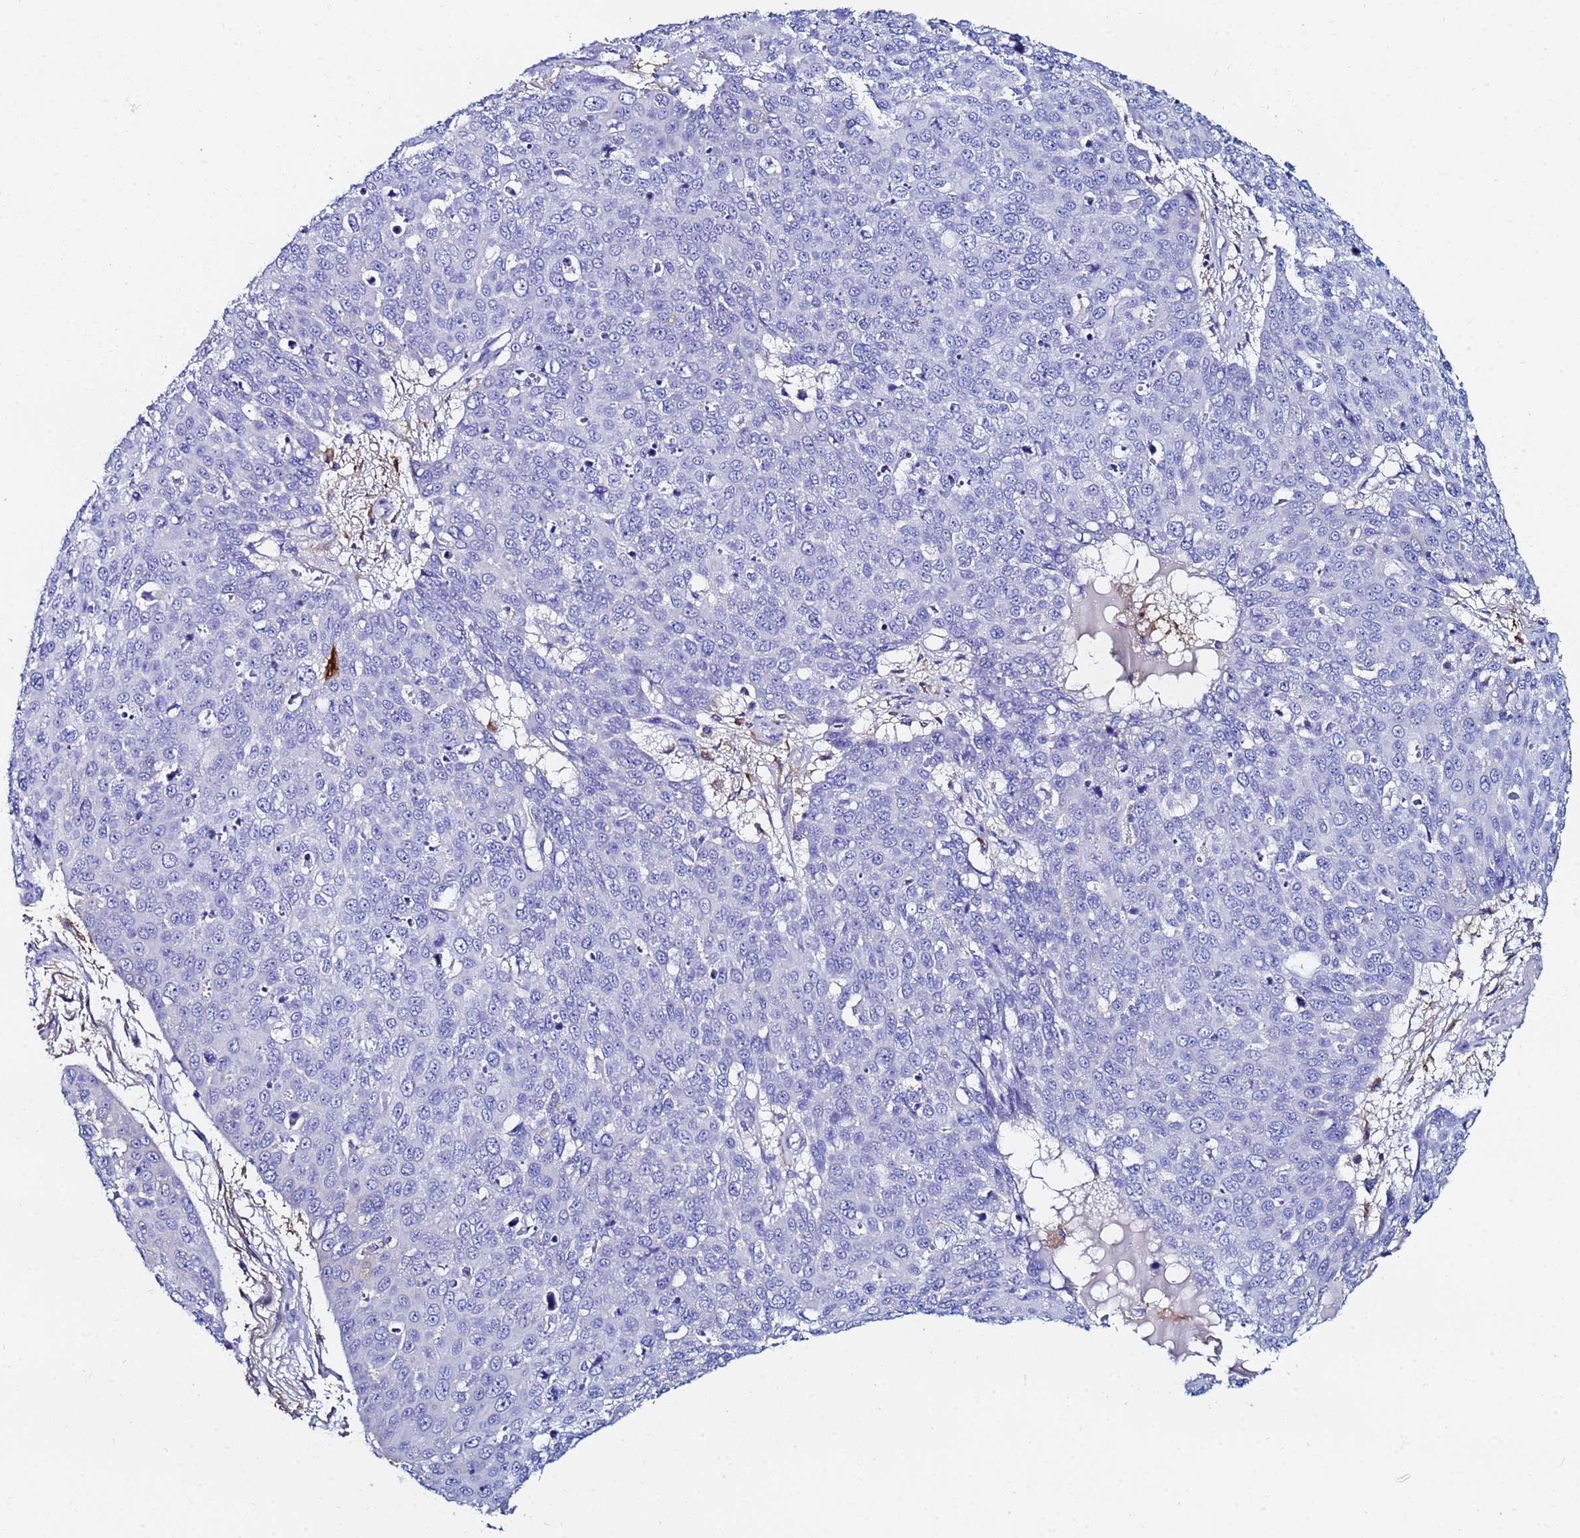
{"staining": {"intensity": "negative", "quantity": "none", "location": "none"}, "tissue": "skin cancer", "cell_type": "Tumor cells", "image_type": "cancer", "snomed": [{"axis": "morphology", "description": "Squamous cell carcinoma, NOS"}, {"axis": "topography", "description": "Skin"}], "caption": "DAB immunohistochemical staining of human squamous cell carcinoma (skin) exhibits no significant staining in tumor cells.", "gene": "BASP1", "patient": {"sex": "male", "age": 71}}